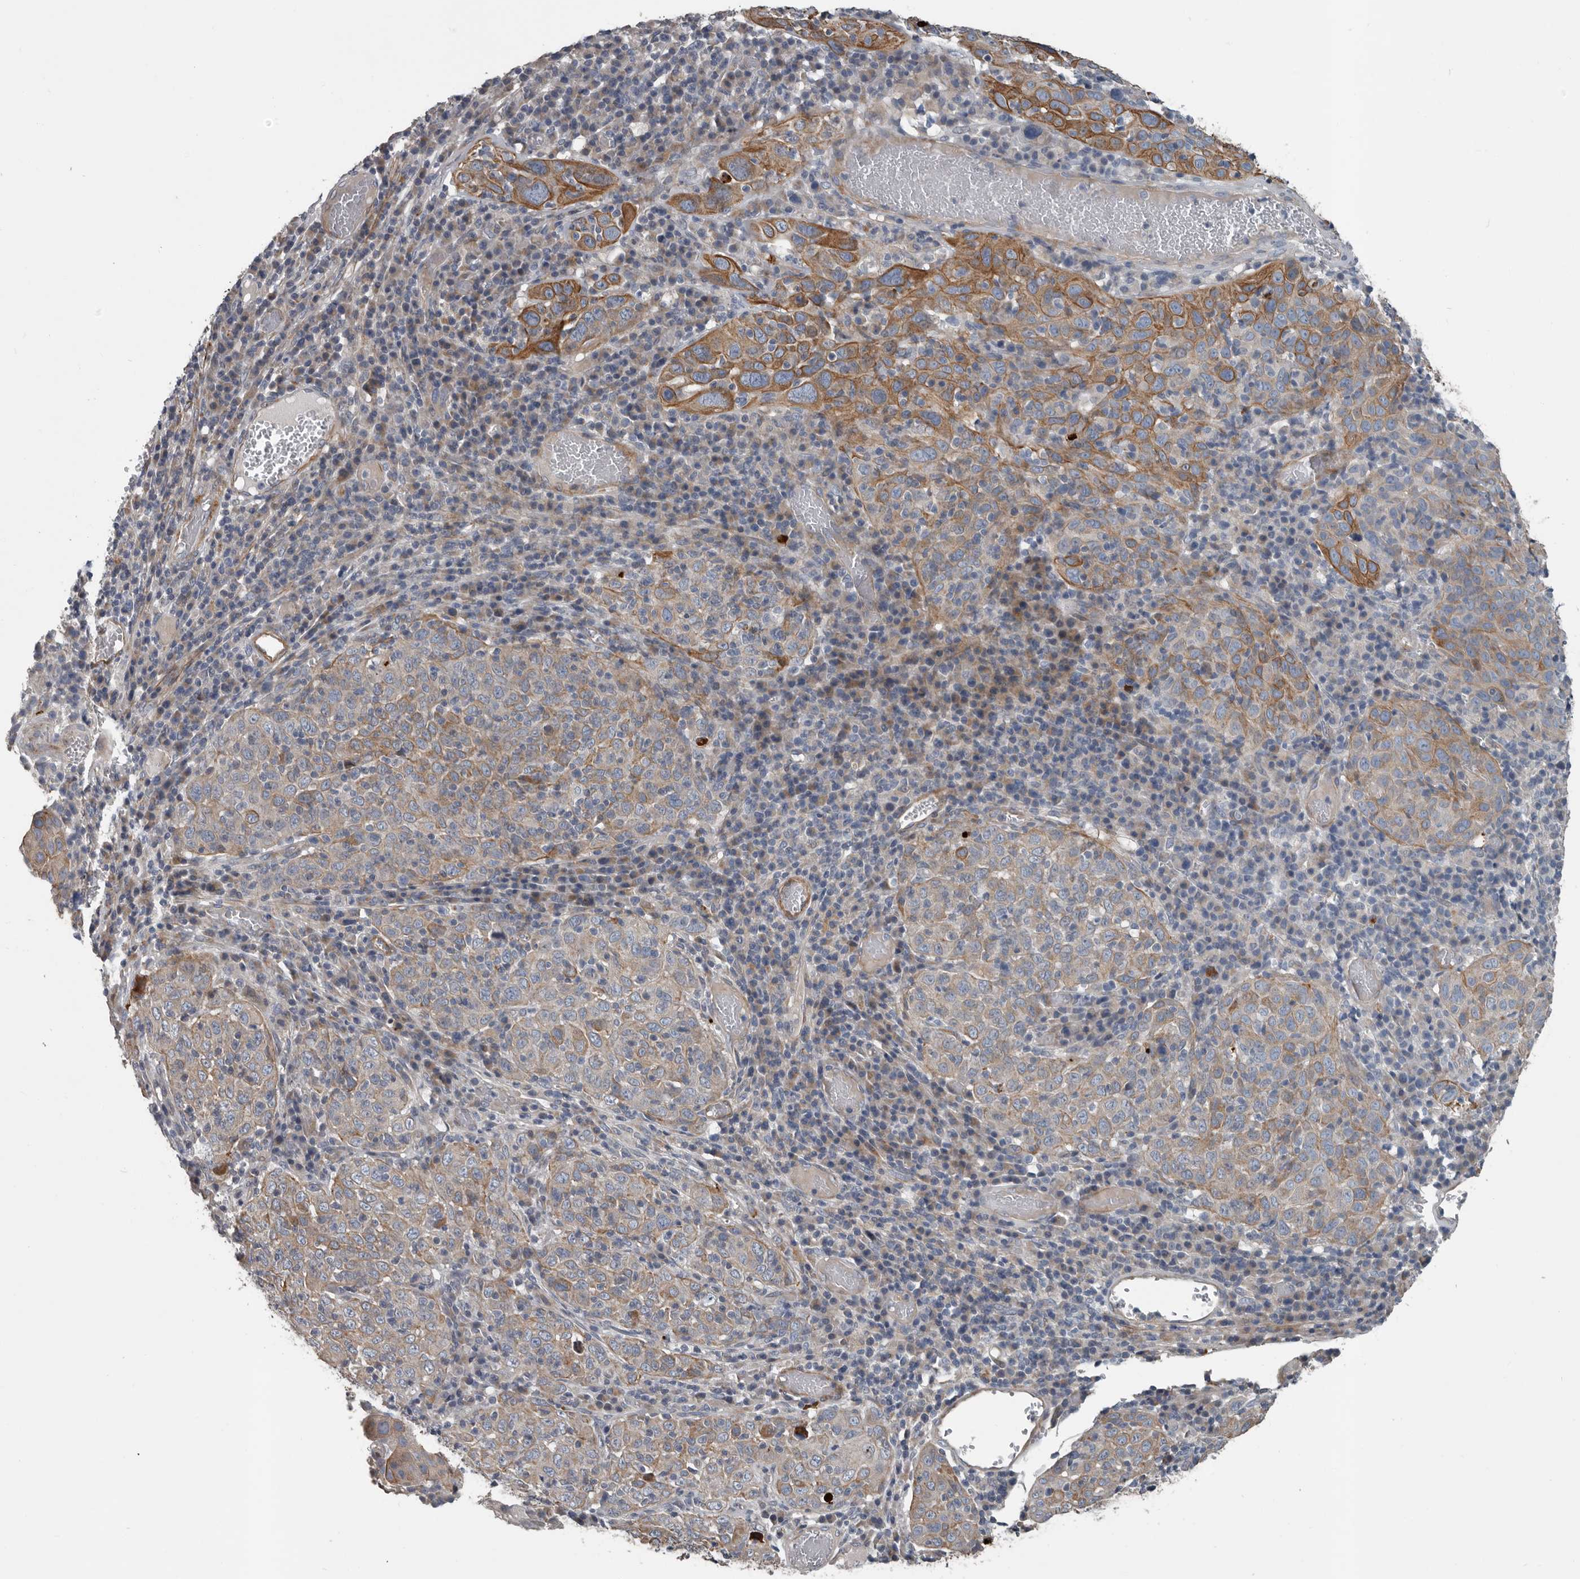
{"staining": {"intensity": "moderate", "quantity": ">75%", "location": "cytoplasmic/membranous"}, "tissue": "cervical cancer", "cell_type": "Tumor cells", "image_type": "cancer", "snomed": [{"axis": "morphology", "description": "Squamous cell carcinoma, NOS"}, {"axis": "topography", "description": "Cervix"}], "caption": "Protein expression analysis of human cervical squamous cell carcinoma reveals moderate cytoplasmic/membranous positivity in approximately >75% of tumor cells. The protein is stained brown, and the nuclei are stained in blue (DAB IHC with brightfield microscopy, high magnification).", "gene": "DPY19L4", "patient": {"sex": "female", "age": 46}}